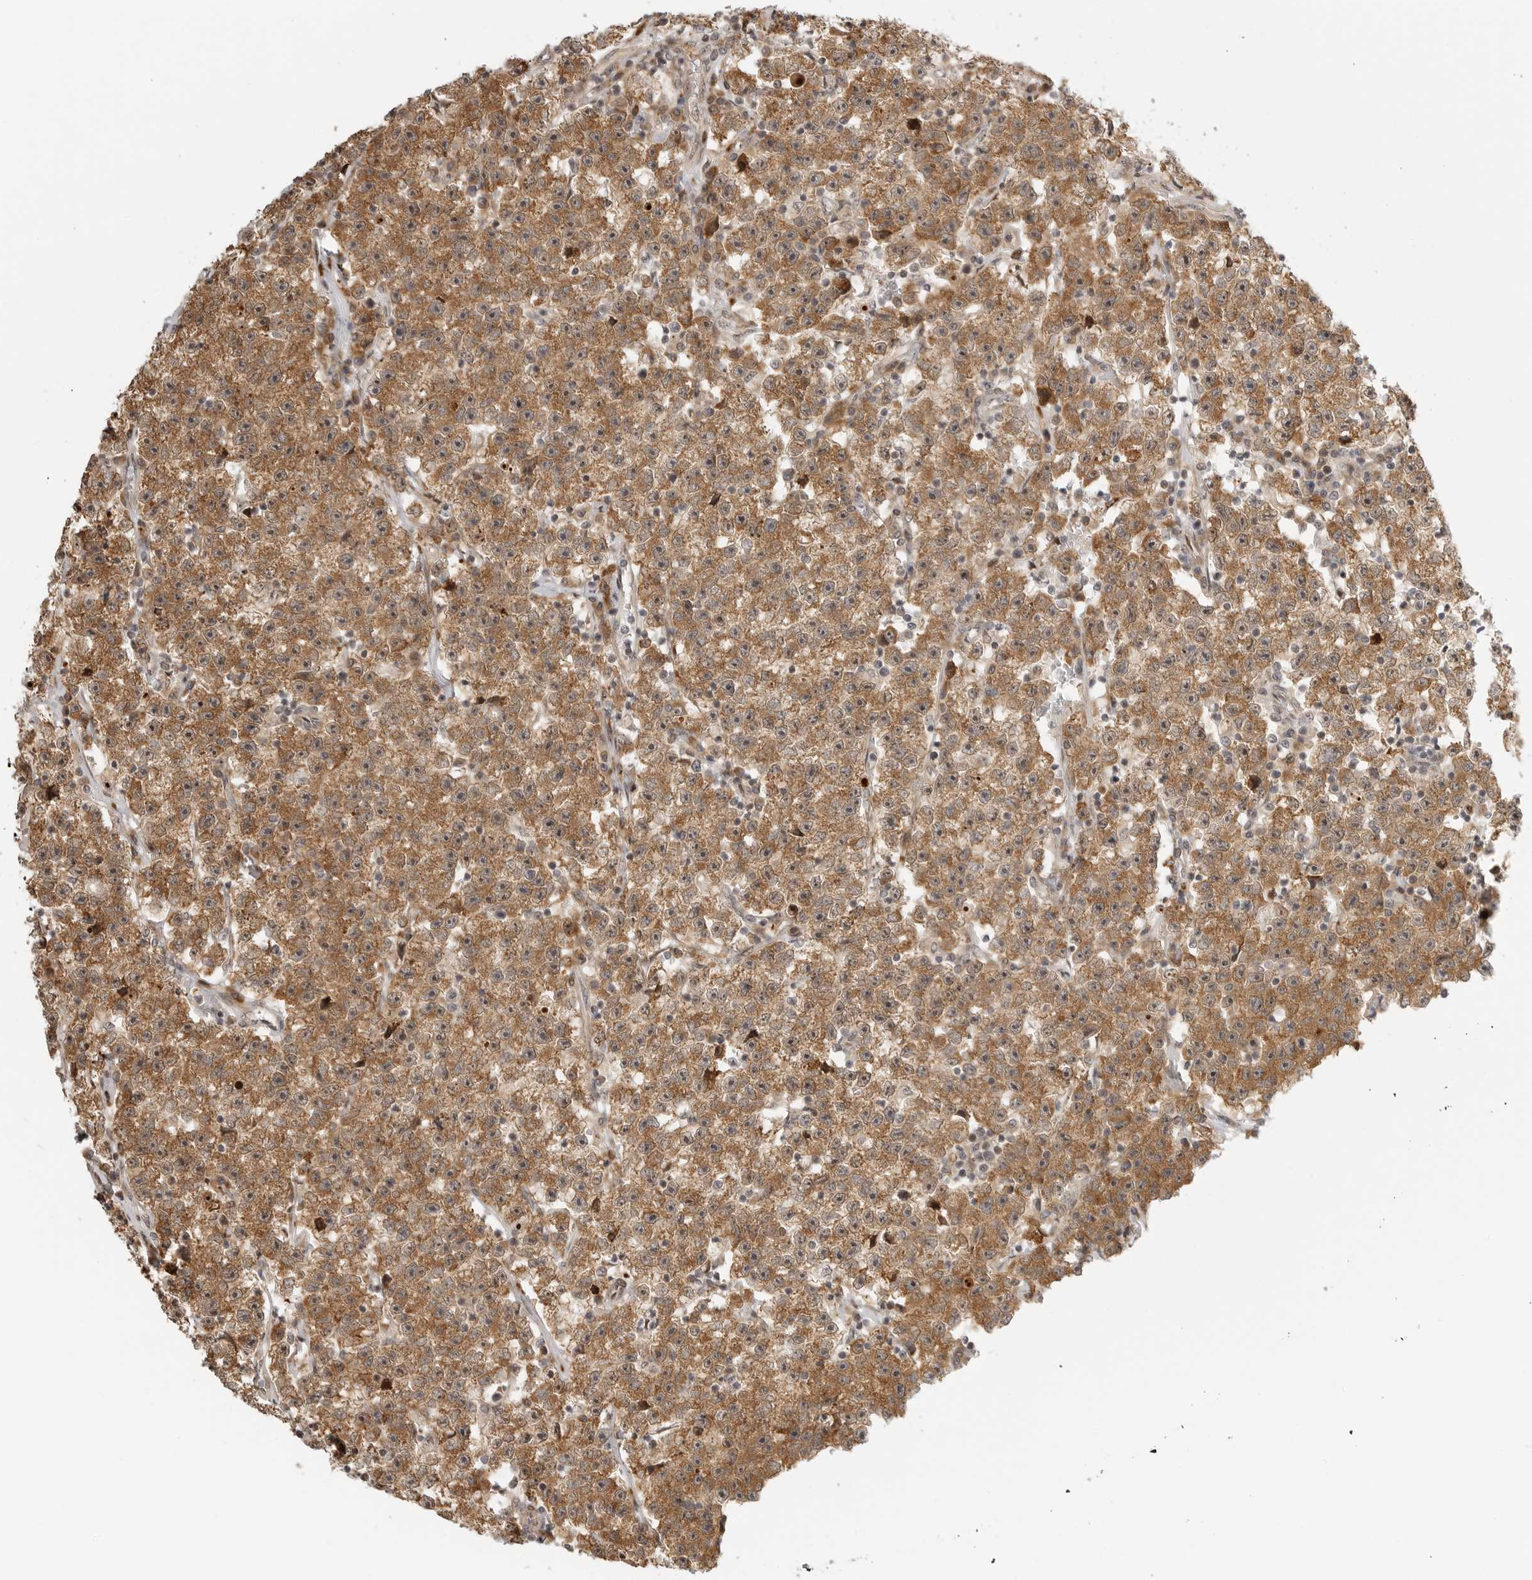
{"staining": {"intensity": "moderate", "quantity": ">75%", "location": "cytoplasmic/membranous,nuclear"}, "tissue": "testis cancer", "cell_type": "Tumor cells", "image_type": "cancer", "snomed": [{"axis": "morphology", "description": "Seminoma, NOS"}, {"axis": "topography", "description": "Testis"}], "caption": "A brown stain labels moderate cytoplasmic/membranous and nuclear staining of a protein in human testis cancer (seminoma) tumor cells.", "gene": "DSCC1", "patient": {"sex": "male", "age": 22}}